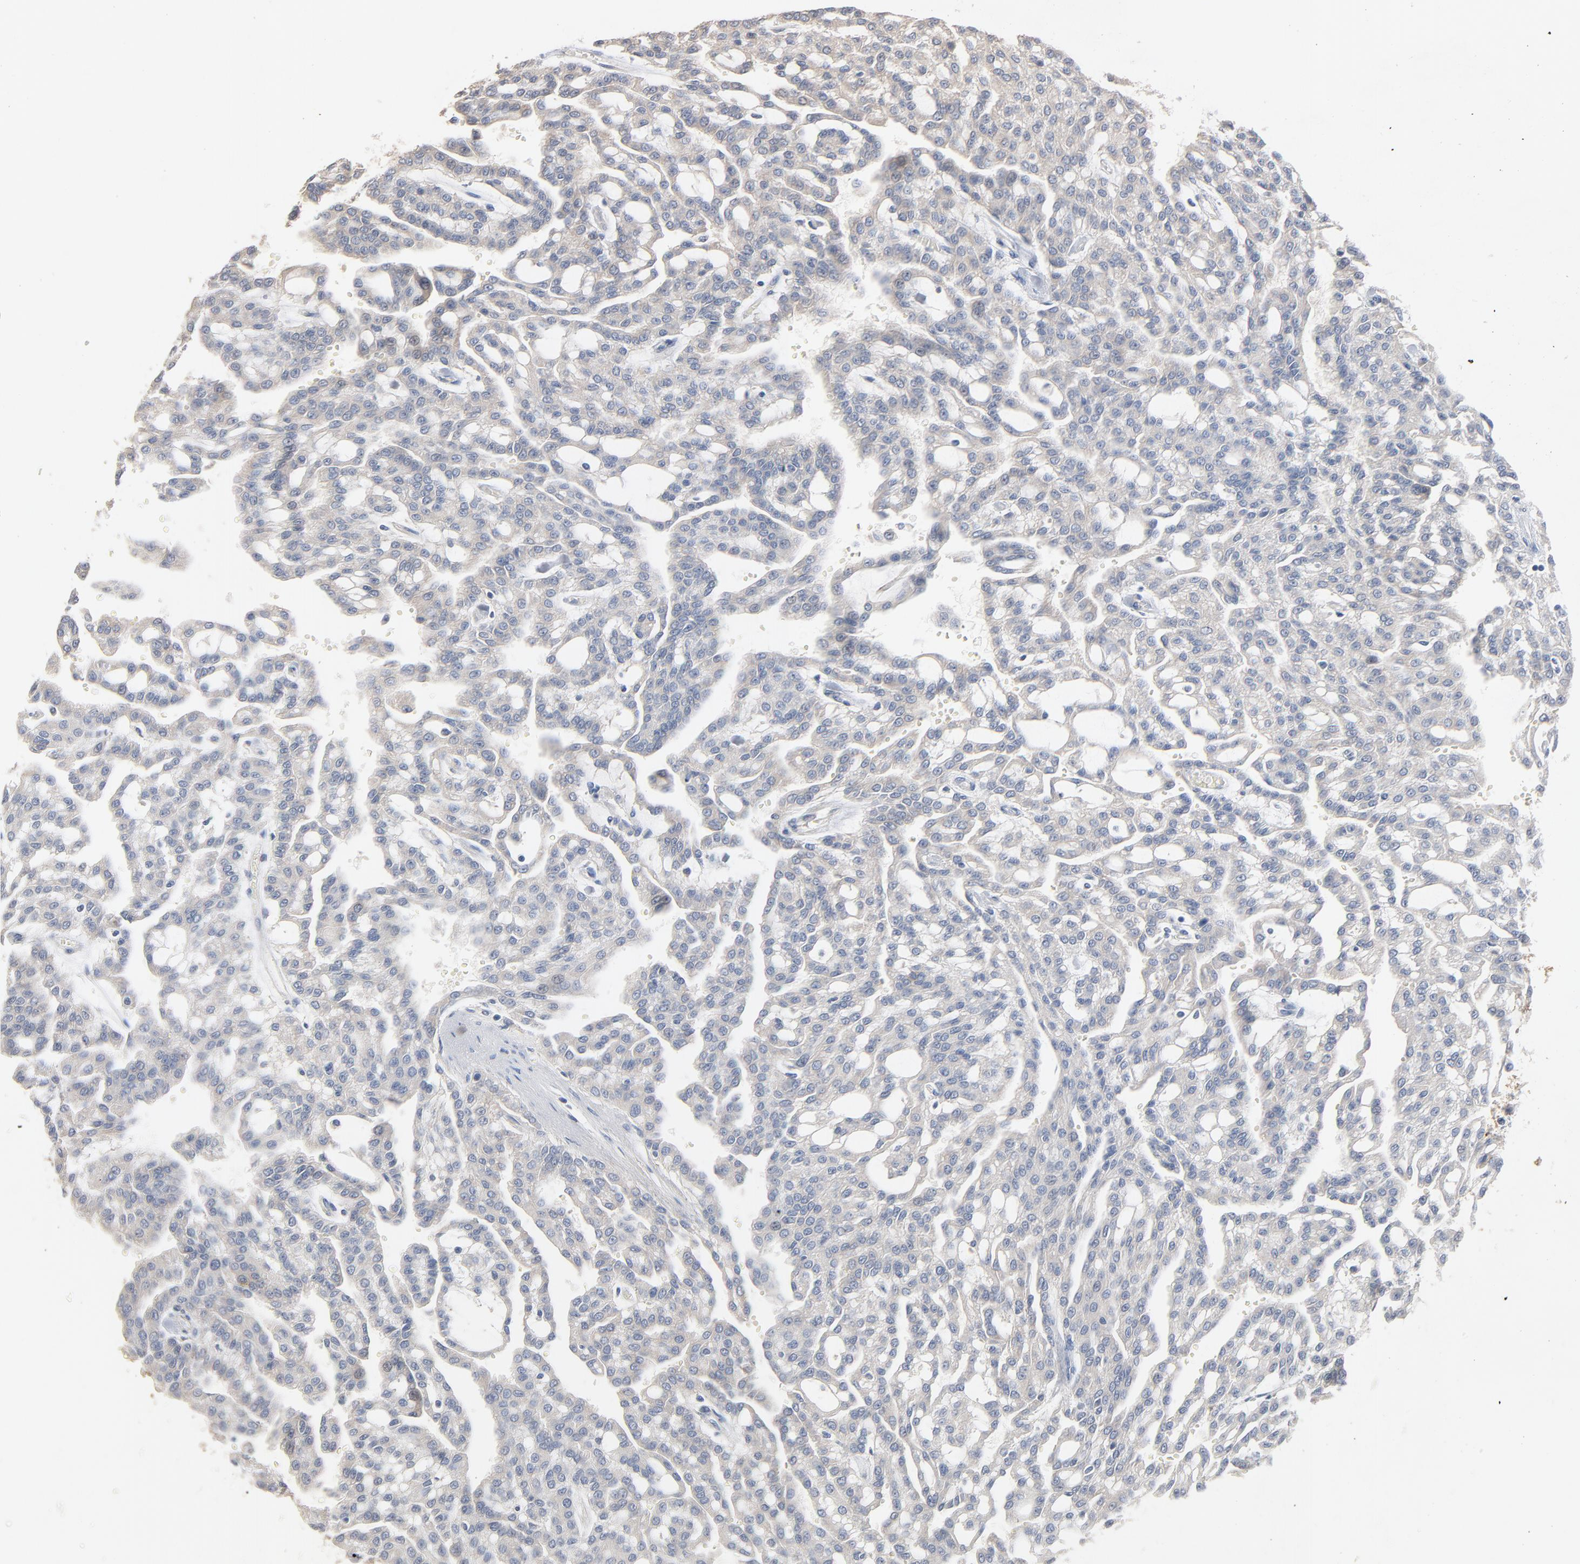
{"staining": {"intensity": "negative", "quantity": "none", "location": "none"}, "tissue": "renal cancer", "cell_type": "Tumor cells", "image_type": "cancer", "snomed": [{"axis": "morphology", "description": "Adenocarcinoma, NOS"}, {"axis": "topography", "description": "Kidney"}], "caption": "Human adenocarcinoma (renal) stained for a protein using immunohistochemistry (IHC) demonstrates no expression in tumor cells.", "gene": "ZDHHC8", "patient": {"sex": "male", "age": 63}}